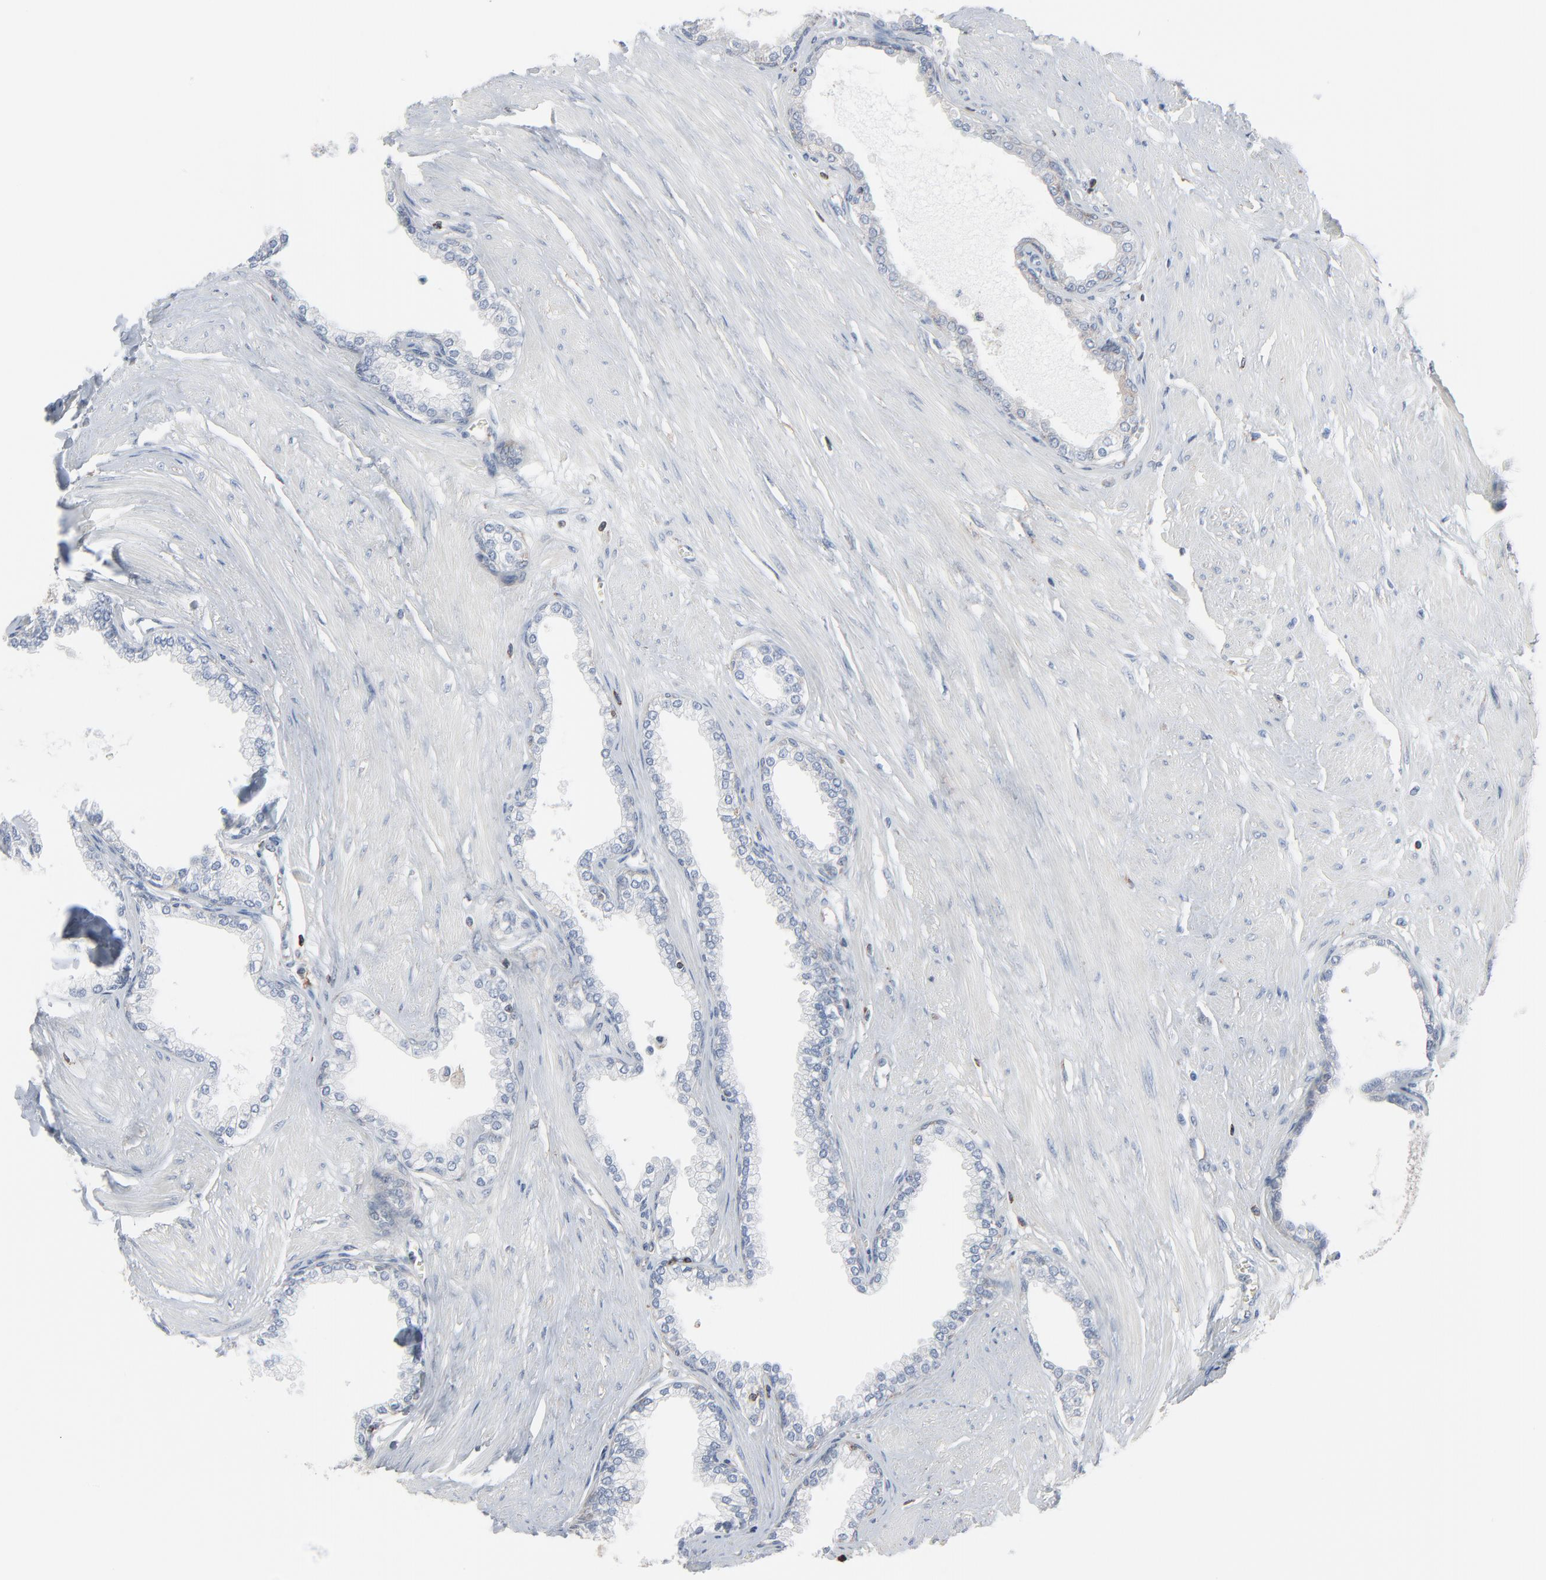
{"staining": {"intensity": "moderate", "quantity": "<25%", "location": "cytoplasmic/membranous"}, "tissue": "prostate", "cell_type": "Glandular cells", "image_type": "normal", "snomed": [{"axis": "morphology", "description": "Normal tissue, NOS"}, {"axis": "topography", "description": "Prostate"}], "caption": "IHC photomicrograph of normal prostate stained for a protein (brown), which exhibits low levels of moderate cytoplasmic/membranous expression in approximately <25% of glandular cells.", "gene": "OPTN", "patient": {"sex": "male", "age": 64}}